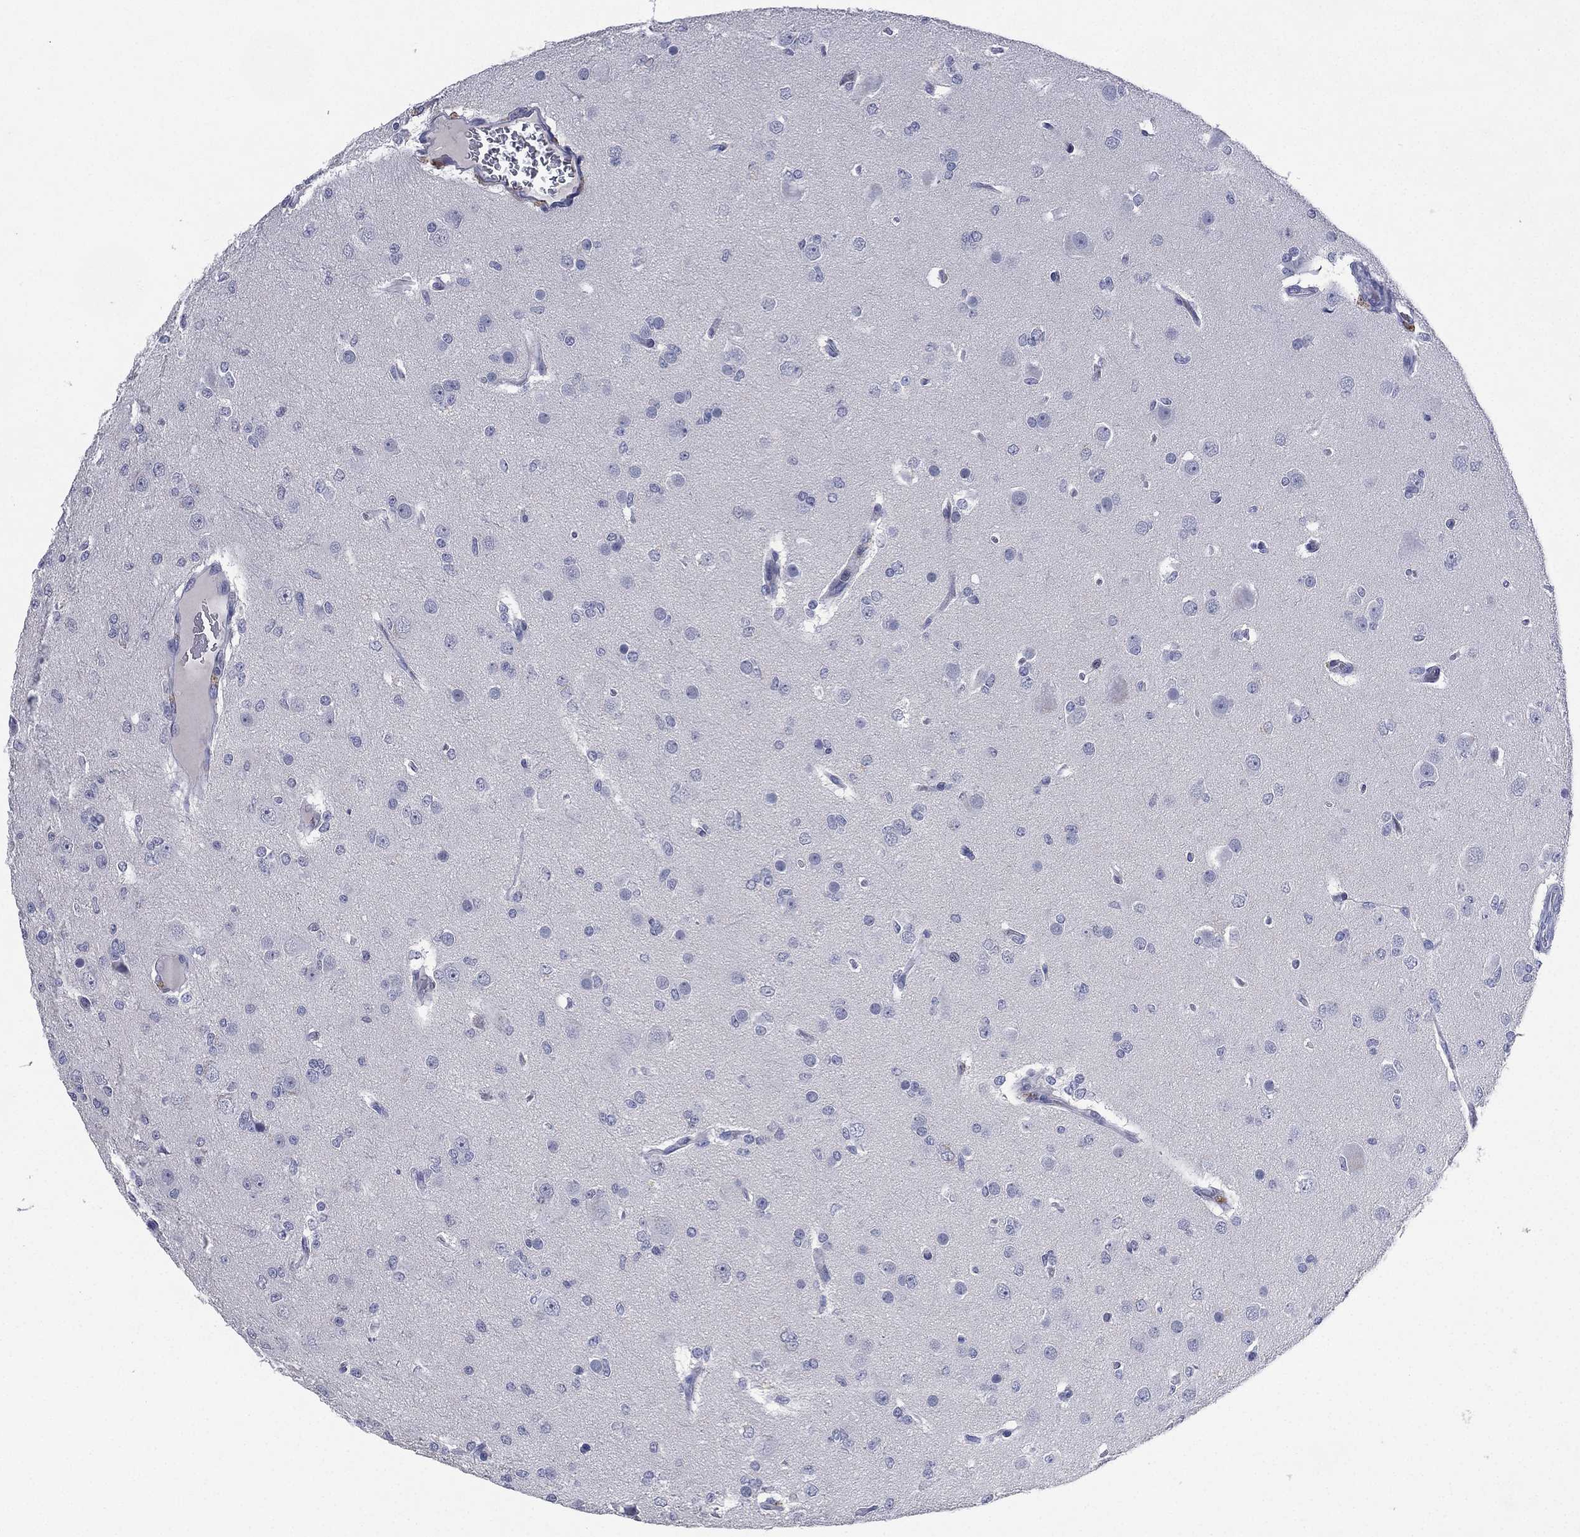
{"staining": {"intensity": "negative", "quantity": "none", "location": "none"}, "tissue": "glioma", "cell_type": "Tumor cells", "image_type": "cancer", "snomed": [{"axis": "morphology", "description": "Glioma, malignant, Low grade"}, {"axis": "topography", "description": "Brain"}], "caption": "This is an IHC image of low-grade glioma (malignant). There is no staining in tumor cells.", "gene": "KRT35", "patient": {"sex": "male", "age": 27}}